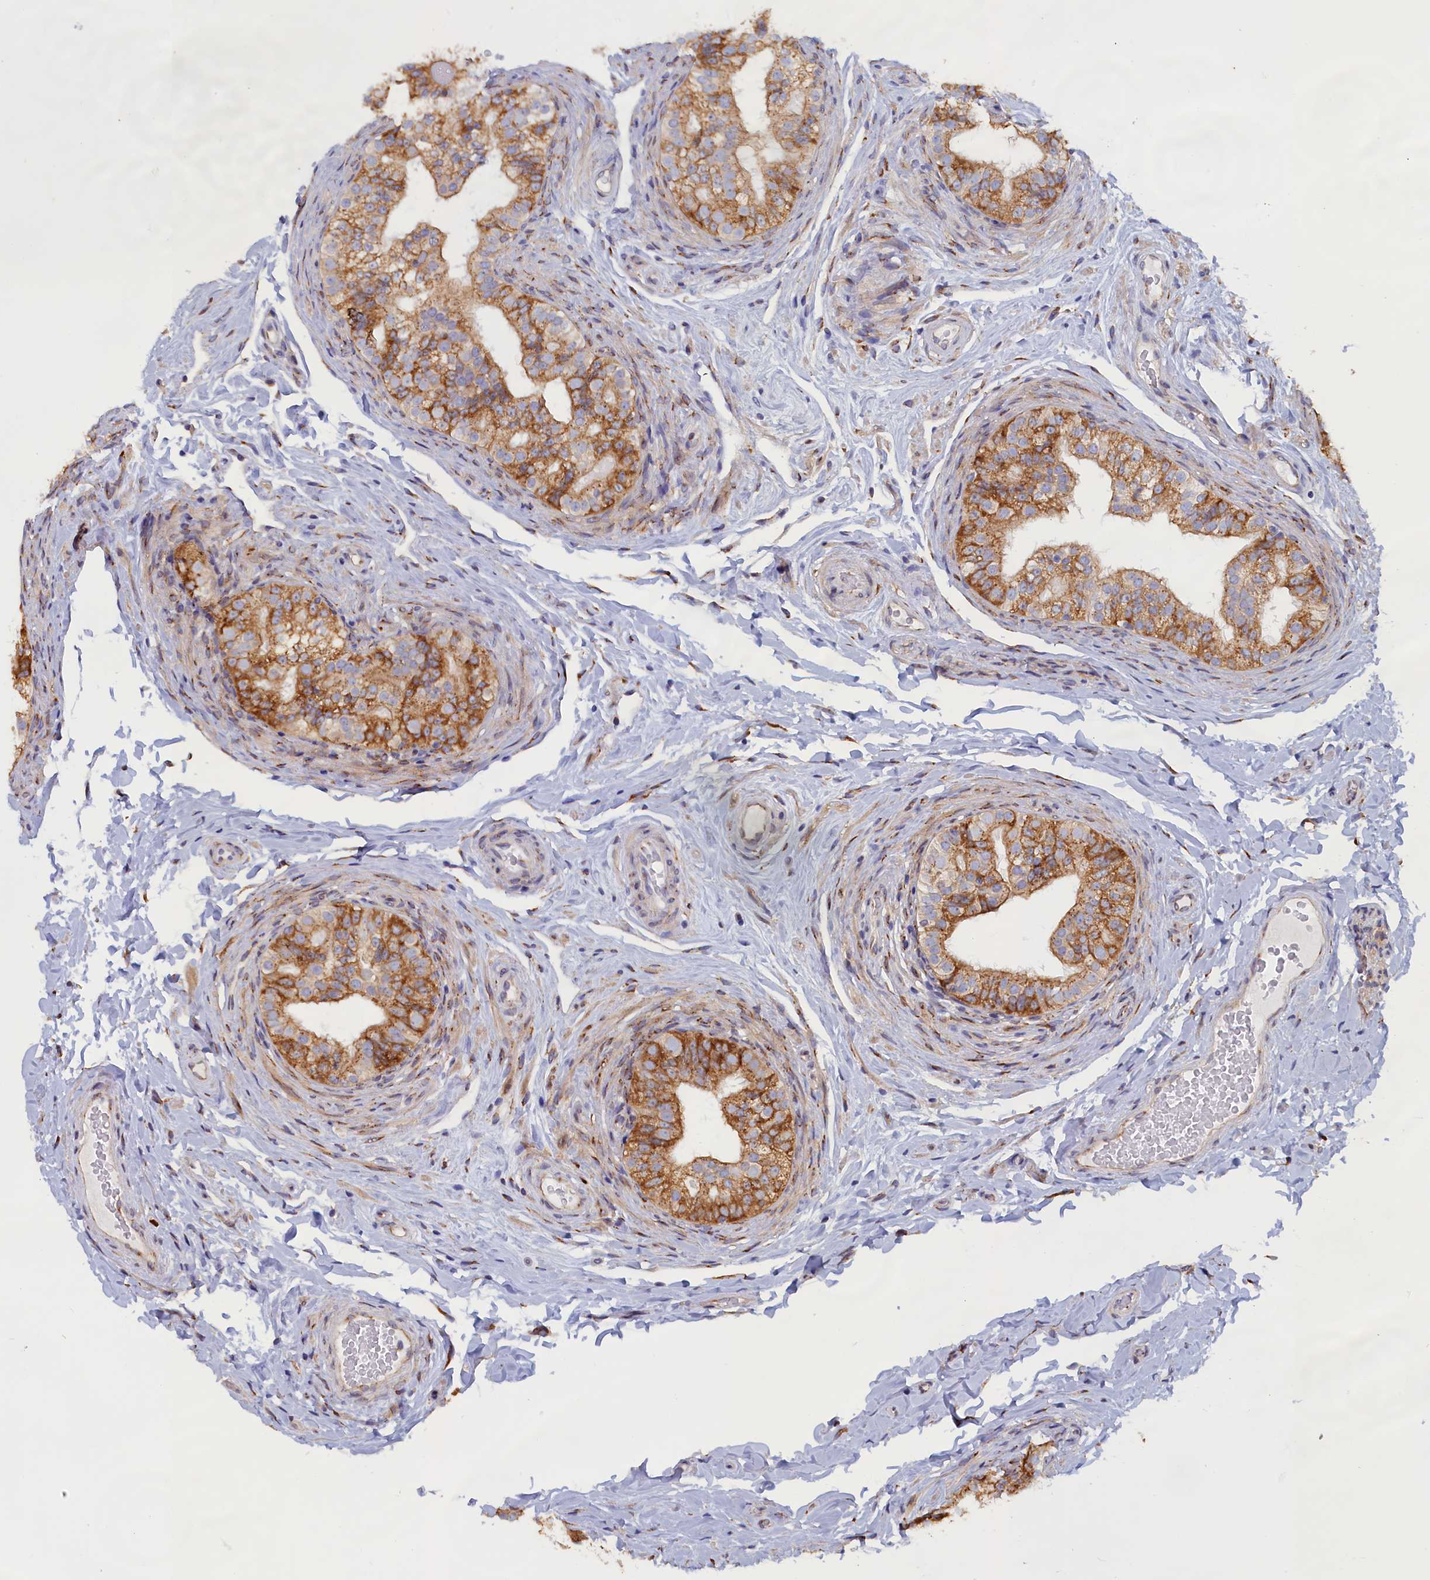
{"staining": {"intensity": "strong", "quantity": ">75%", "location": "cytoplasmic/membranous"}, "tissue": "epididymis", "cell_type": "Glandular cells", "image_type": "normal", "snomed": [{"axis": "morphology", "description": "Normal tissue, NOS"}, {"axis": "topography", "description": "Epididymis"}], "caption": "Immunohistochemistry (IHC) photomicrograph of benign epididymis stained for a protein (brown), which shows high levels of strong cytoplasmic/membranous expression in approximately >75% of glandular cells.", "gene": "CCDC68", "patient": {"sex": "male", "age": 49}}